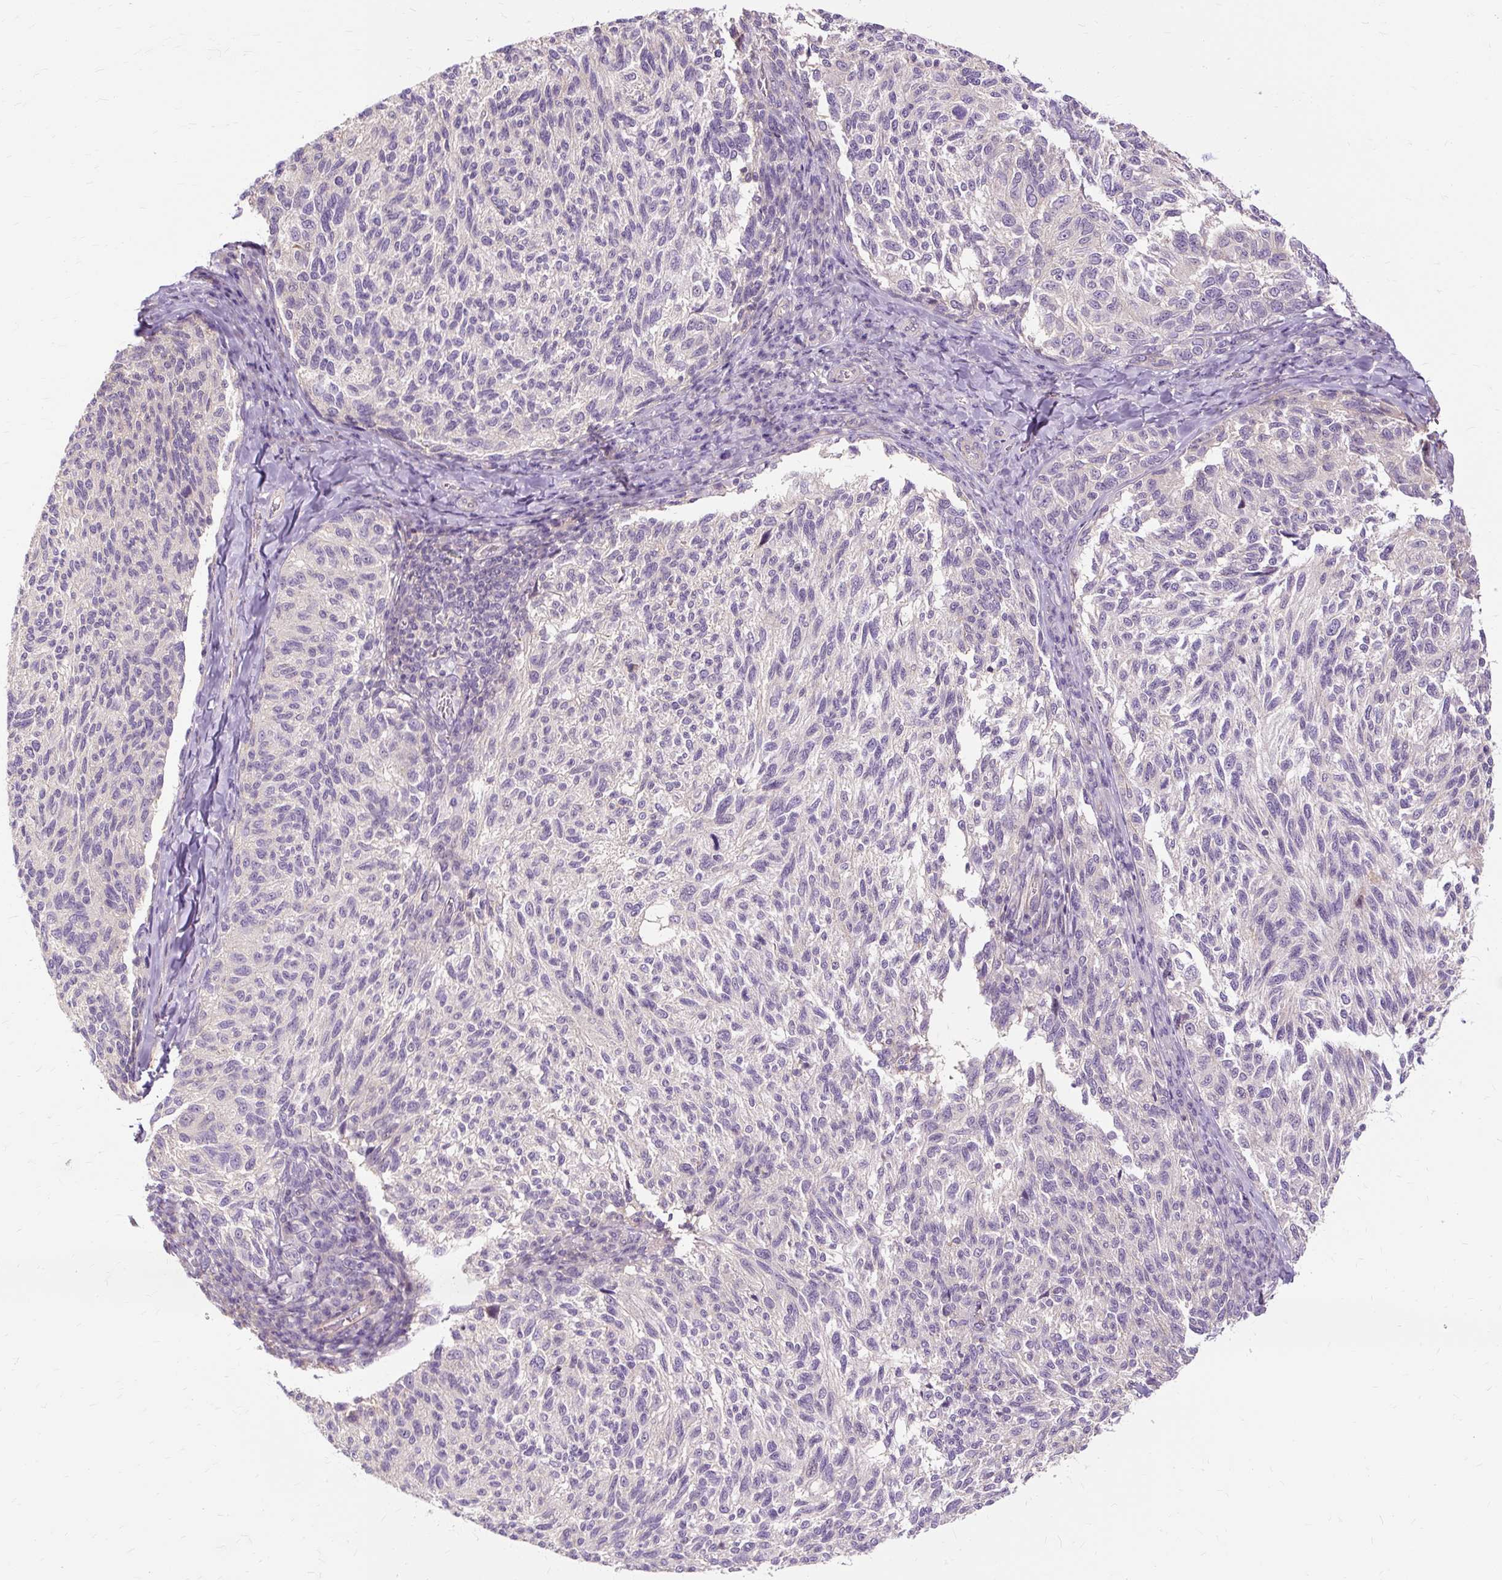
{"staining": {"intensity": "negative", "quantity": "none", "location": "none"}, "tissue": "melanoma", "cell_type": "Tumor cells", "image_type": "cancer", "snomed": [{"axis": "morphology", "description": "Malignant melanoma, NOS"}, {"axis": "topography", "description": "Skin"}], "caption": "Tumor cells are negative for brown protein staining in melanoma.", "gene": "TSPAN8", "patient": {"sex": "female", "age": 73}}